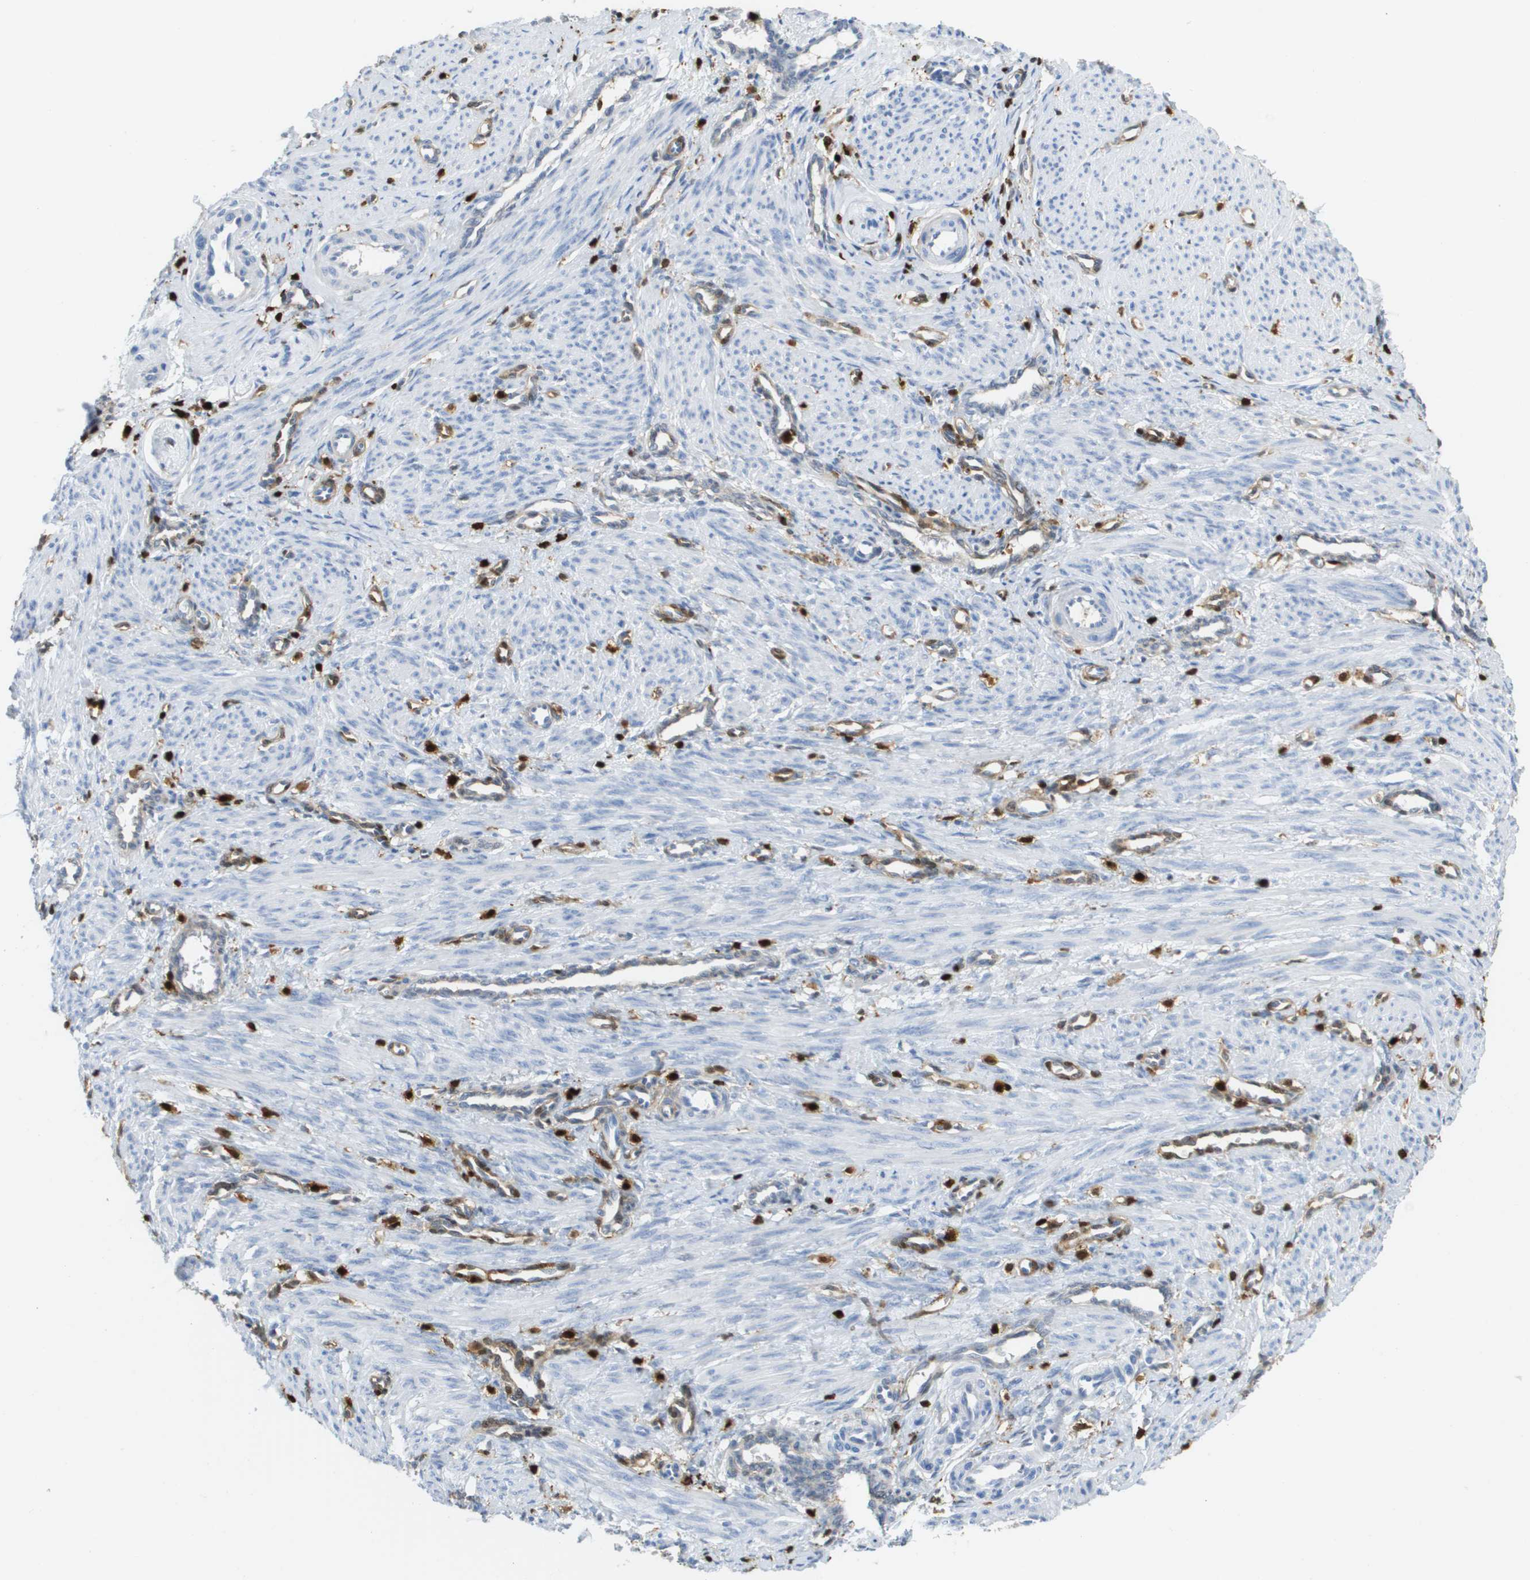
{"staining": {"intensity": "negative", "quantity": "none", "location": "none"}, "tissue": "smooth muscle", "cell_type": "Smooth muscle cells", "image_type": "normal", "snomed": [{"axis": "morphology", "description": "Normal tissue, NOS"}, {"axis": "topography", "description": "Endometrium"}], "caption": "Immunohistochemistry of unremarkable smooth muscle shows no expression in smooth muscle cells. Brightfield microscopy of IHC stained with DAB (brown) and hematoxylin (blue), captured at high magnification.", "gene": "DOCK5", "patient": {"sex": "female", "age": 33}}